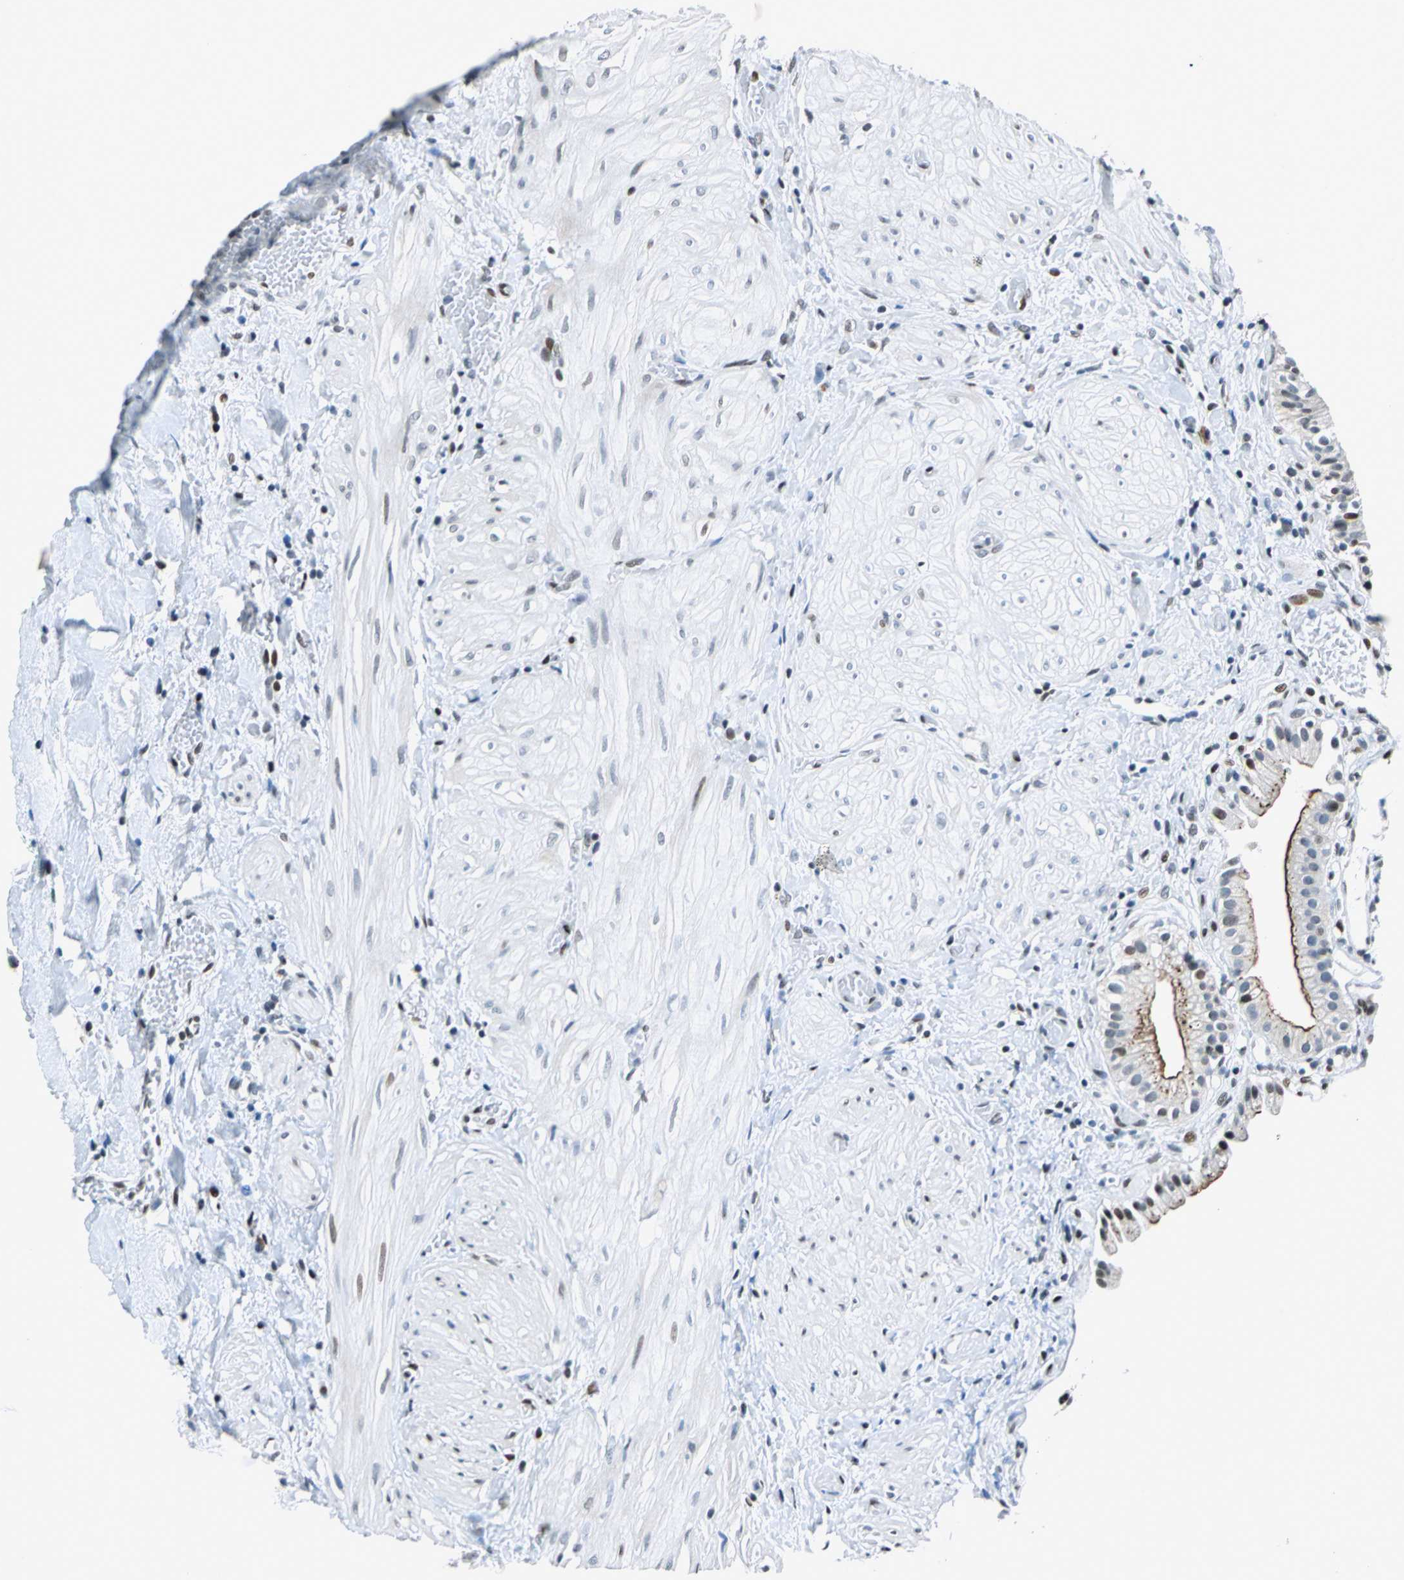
{"staining": {"intensity": "strong", "quantity": "25%-75%", "location": "cytoplasmic/membranous,nuclear"}, "tissue": "gallbladder", "cell_type": "Glandular cells", "image_type": "normal", "snomed": [{"axis": "morphology", "description": "Normal tissue, NOS"}, {"axis": "topography", "description": "Gallbladder"}], "caption": "Strong cytoplasmic/membranous,nuclear staining for a protein is identified in about 25%-75% of glandular cells of benign gallbladder using immunohistochemistry.", "gene": "HCFC2", "patient": {"sex": "male", "age": 65}}